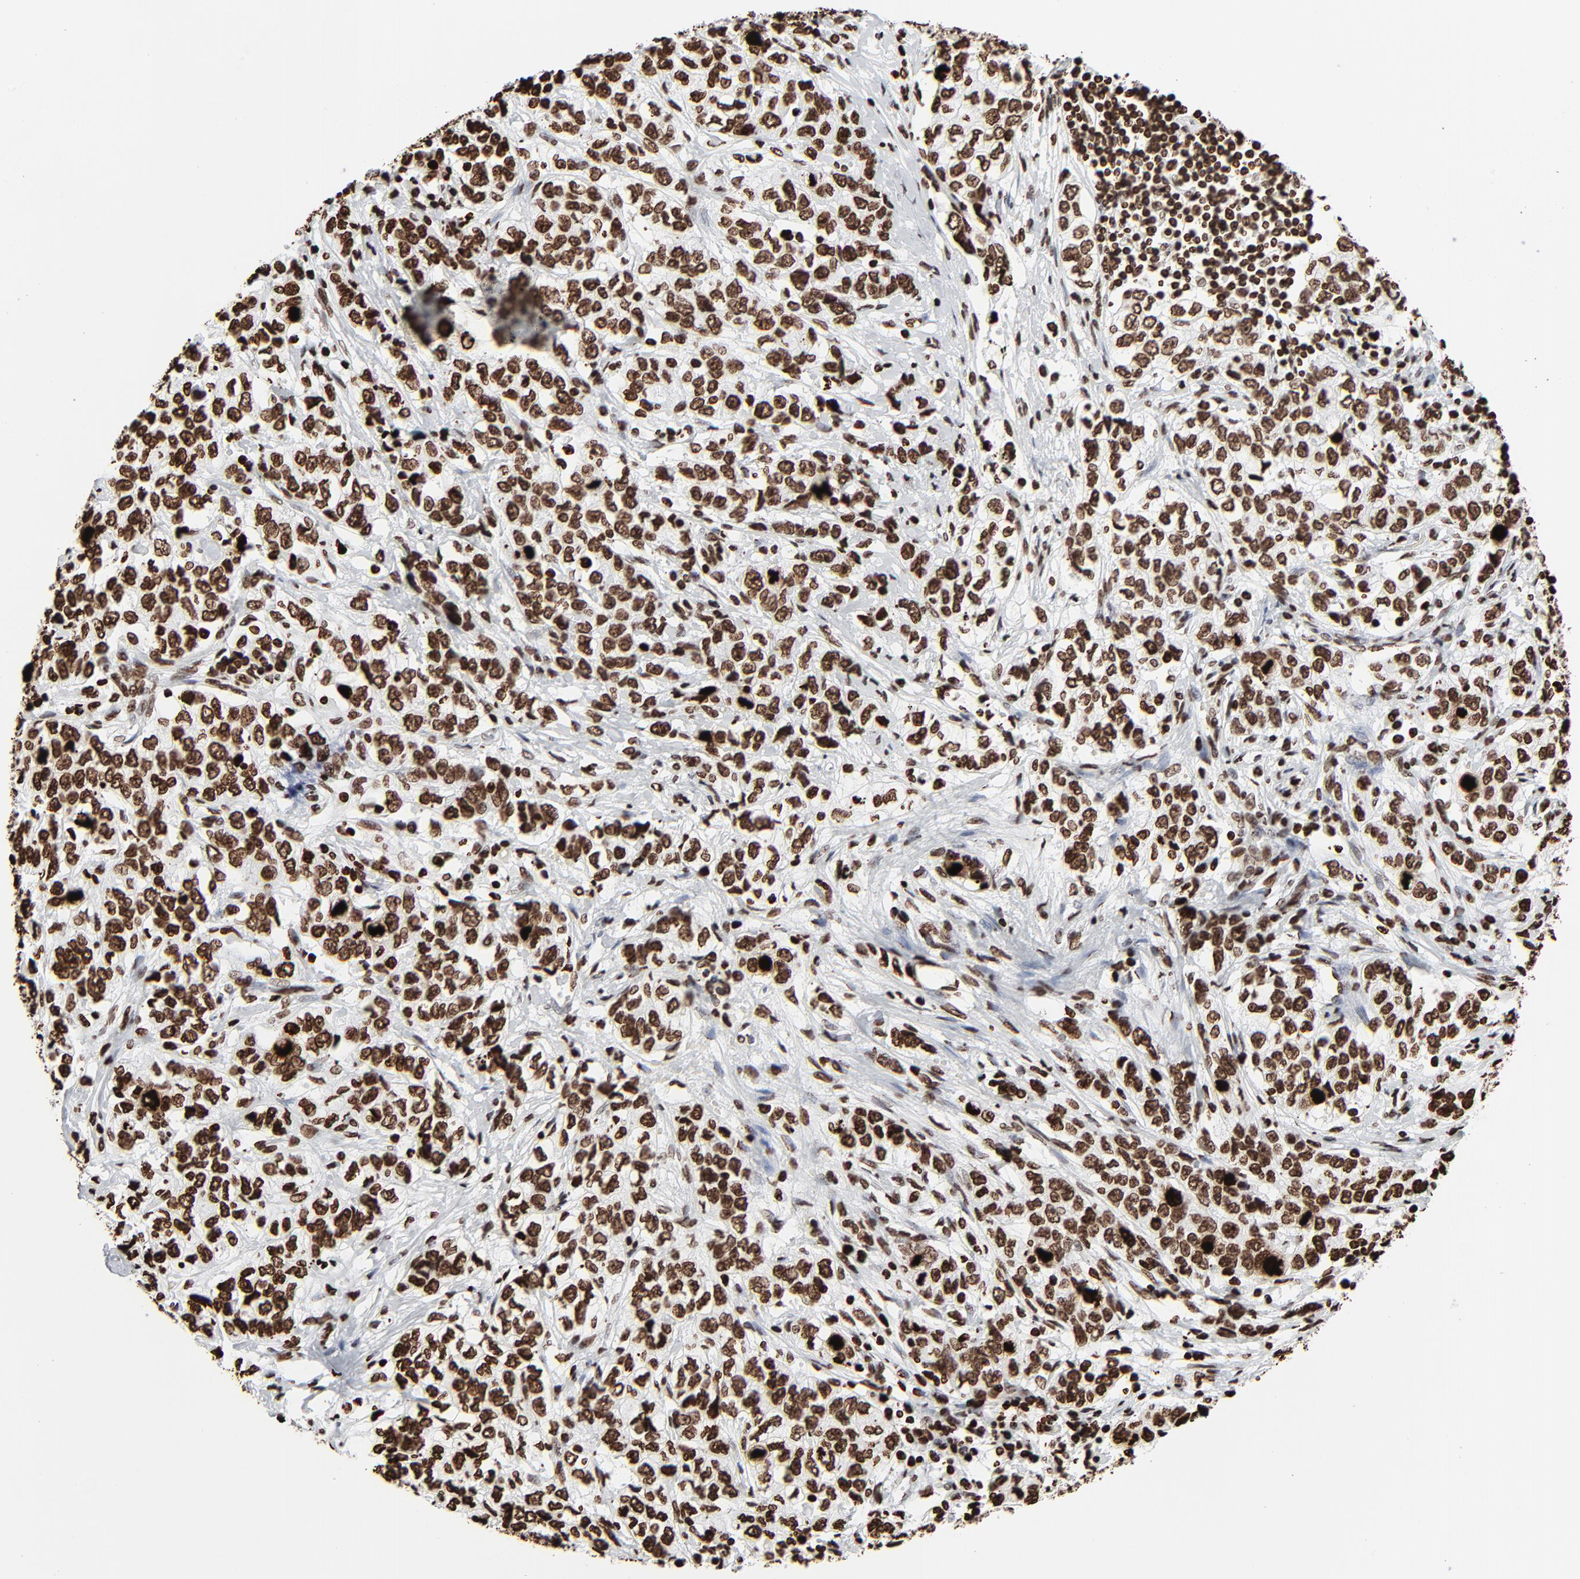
{"staining": {"intensity": "strong", "quantity": ">75%", "location": "nuclear"}, "tissue": "stomach cancer", "cell_type": "Tumor cells", "image_type": "cancer", "snomed": [{"axis": "morphology", "description": "Adenocarcinoma, NOS"}, {"axis": "topography", "description": "Stomach"}], "caption": "Stomach cancer was stained to show a protein in brown. There is high levels of strong nuclear staining in about >75% of tumor cells. The staining was performed using DAB to visualize the protein expression in brown, while the nuclei were stained in blue with hematoxylin (Magnification: 20x).", "gene": "H3-4", "patient": {"sex": "male", "age": 48}}